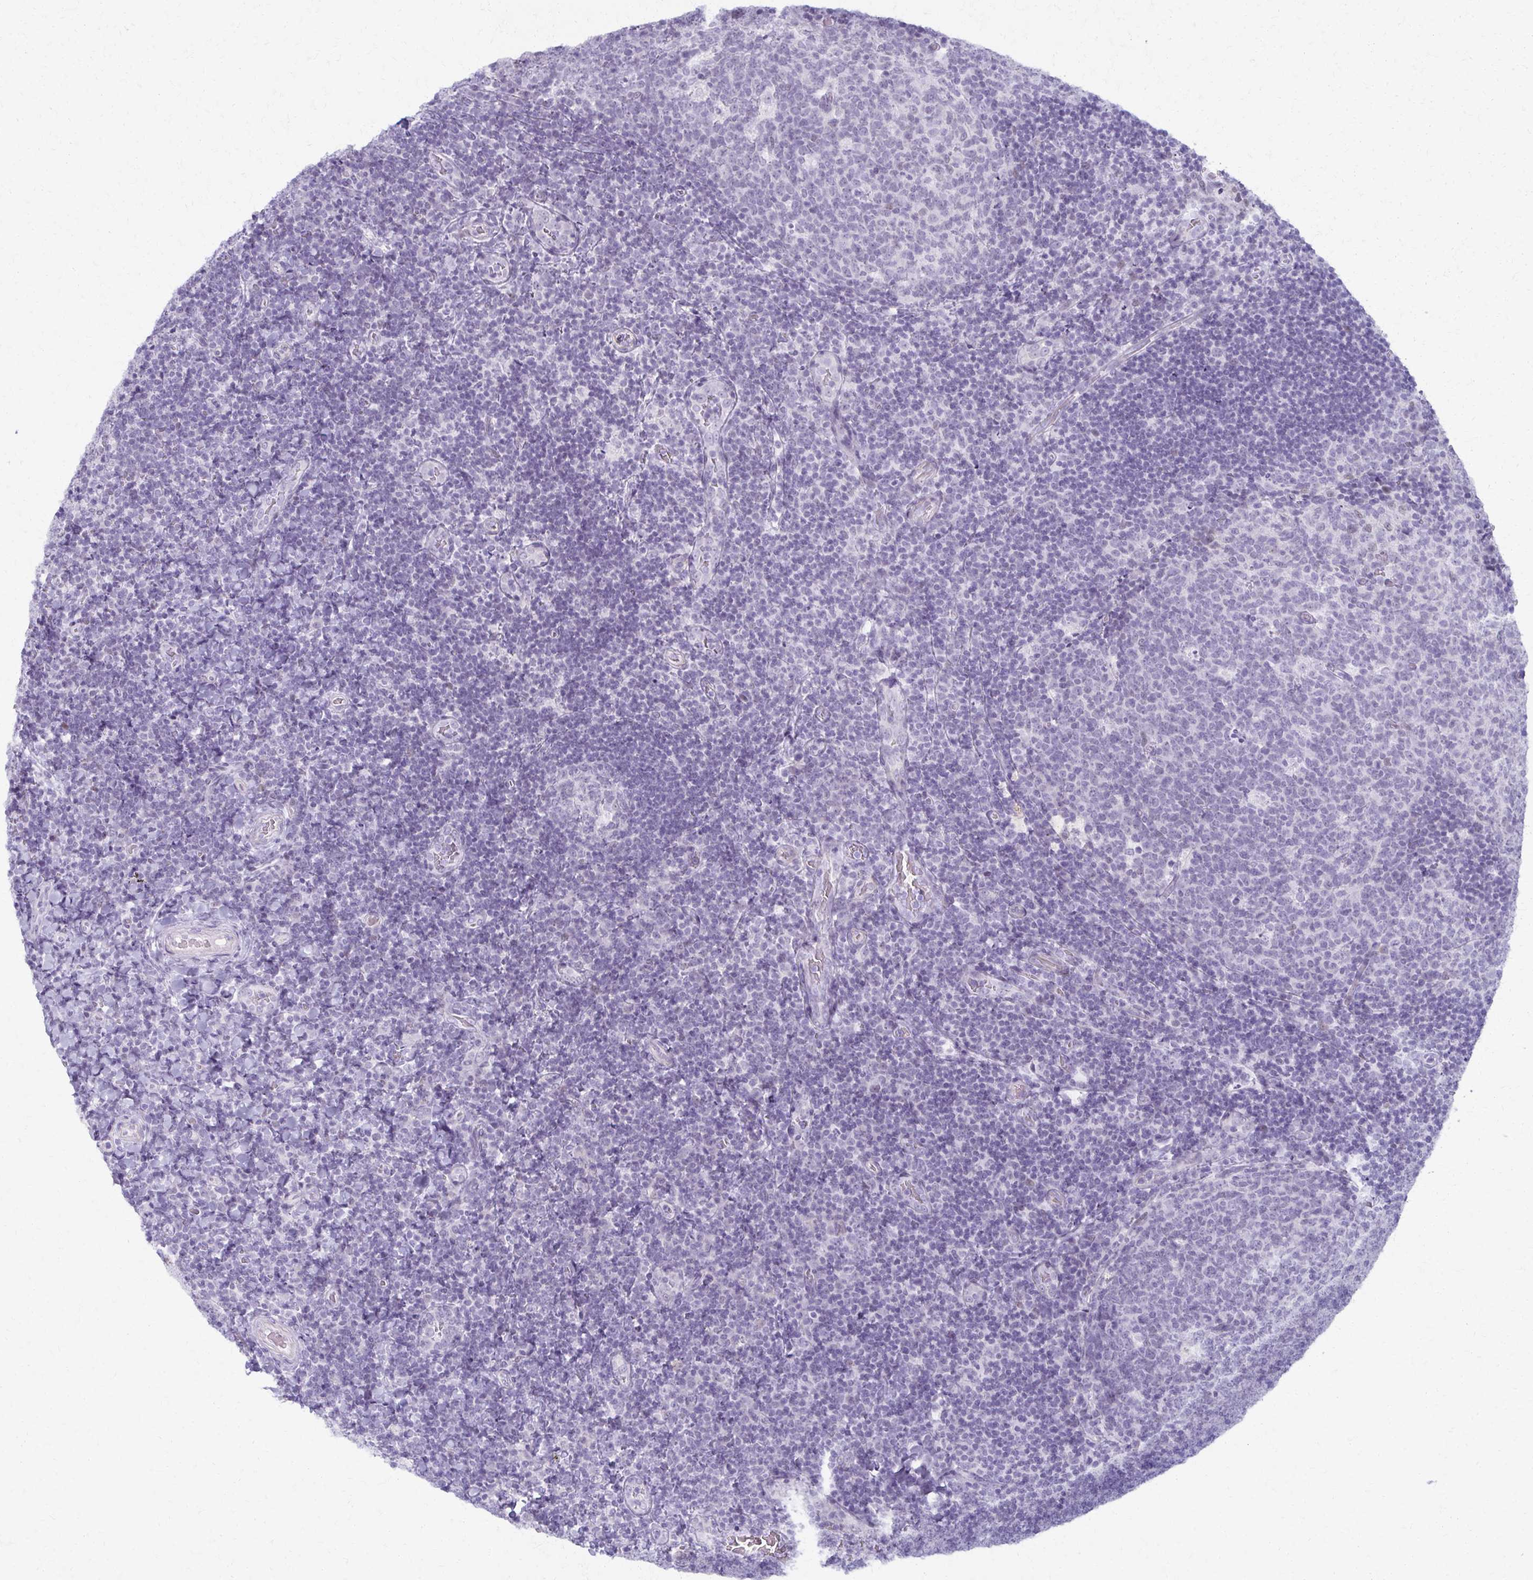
{"staining": {"intensity": "negative", "quantity": "none", "location": "none"}, "tissue": "tonsil", "cell_type": "Germinal center cells", "image_type": "normal", "snomed": [{"axis": "morphology", "description": "Normal tissue, NOS"}, {"axis": "topography", "description": "Tonsil"}], "caption": "Micrograph shows no significant protein positivity in germinal center cells of unremarkable tonsil. (Brightfield microscopy of DAB (3,3'-diaminobenzidine) IHC at high magnification).", "gene": "MORC4", "patient": {"sex": "male", "age": 17}}